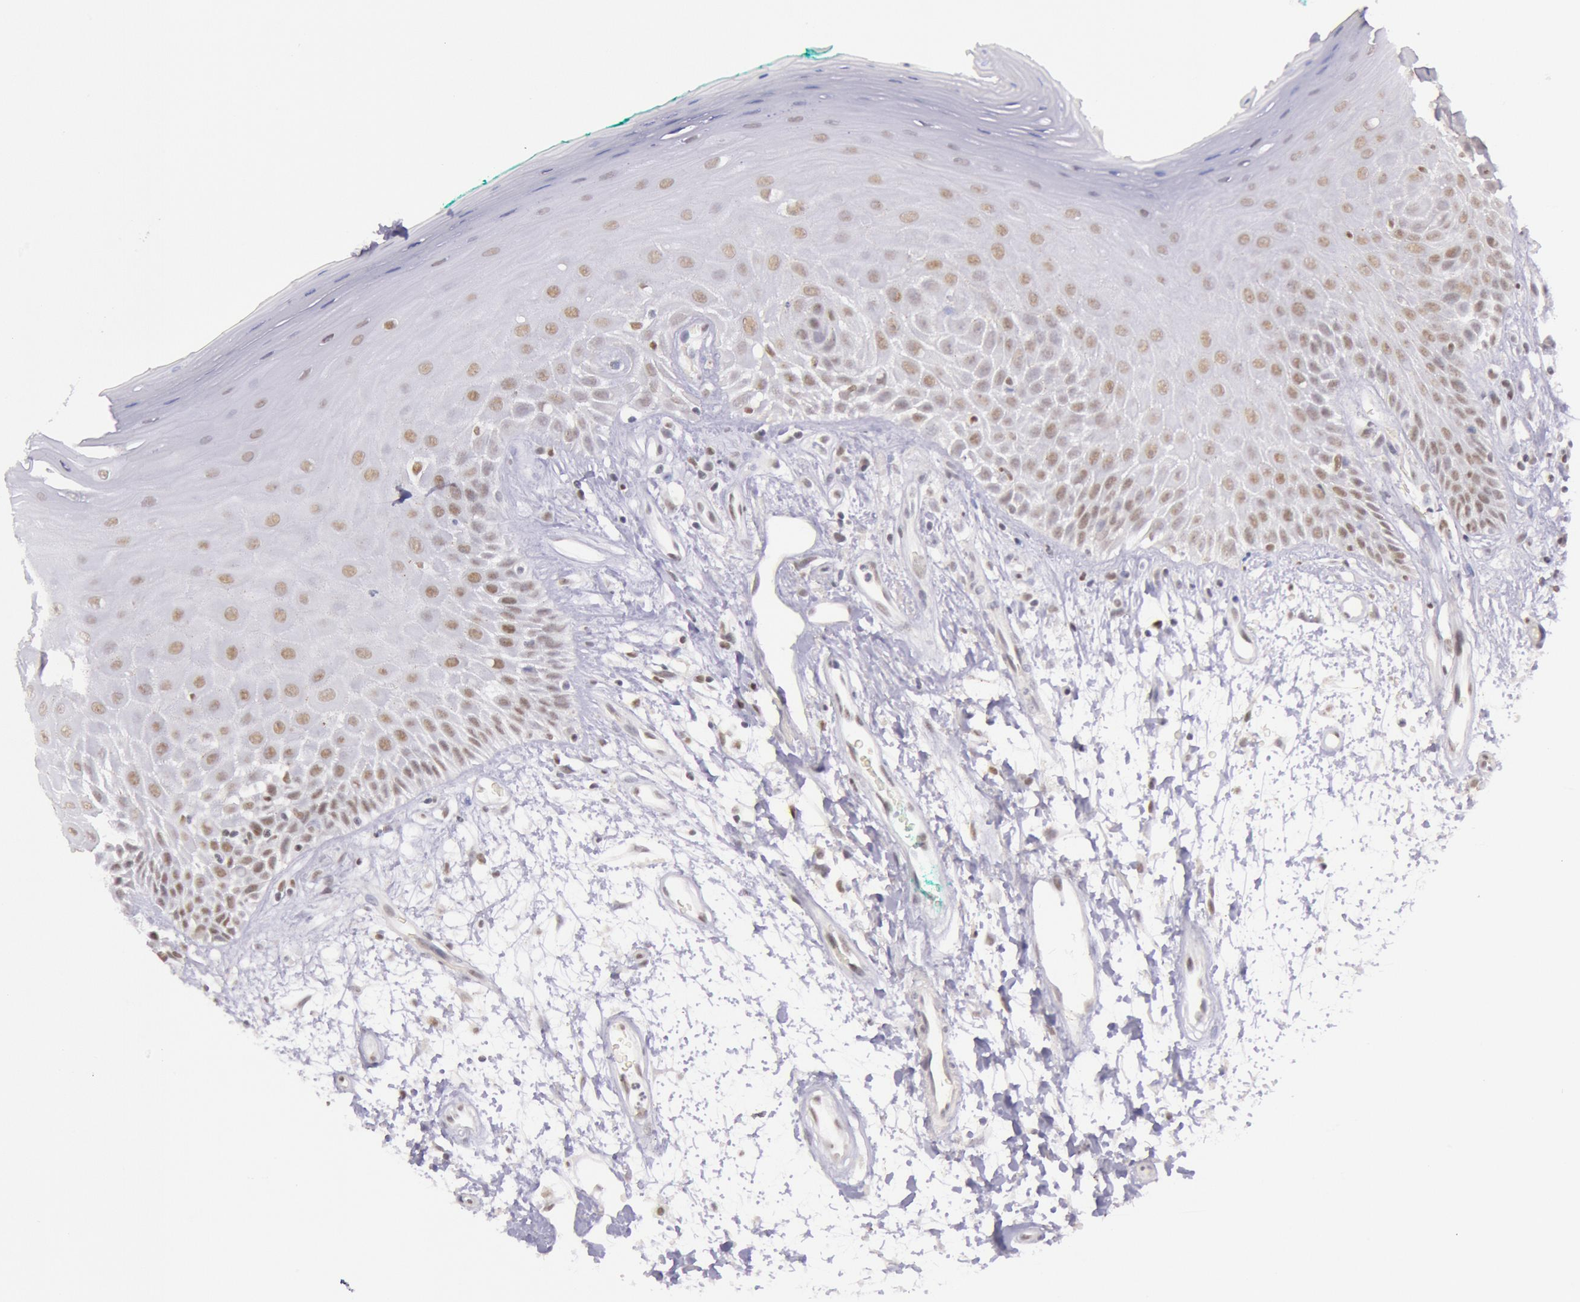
{"staining": {"intensity": "weak", "quantity": "25%-75%", "location": "nuclear"}, "tissue": "oral mucosa", "cell_type": "Squamous epithelial cells", "image_type": "normal", "snomed": [{"axis": "morphology", "description": "Normal tissue, NOS"}, {"axis": "morphology", "description": "Squamous cell carcinoma, NOS"}, {"axis": "topography", "description": "Skeletal muscle"}, {"axis": "topography", "description": "Oral tissue"}, {"axis": "topography", "description": "Head-Neck"}], "caption": "Immunohistochemistry (IHC) (DAB (3,3'-diaminobenzidine)) staining of benign human oral mucosa demonstrates weak nuclear protein expression in approximately 25%-75% of squamous epithelial cells. The staining is performed using DAB brown chromogen to label protein expression. The nuclei are counter-stained blue using hematoxylin.", "gene": "TASL", "patient": {"sex": "female", "age": 84}}